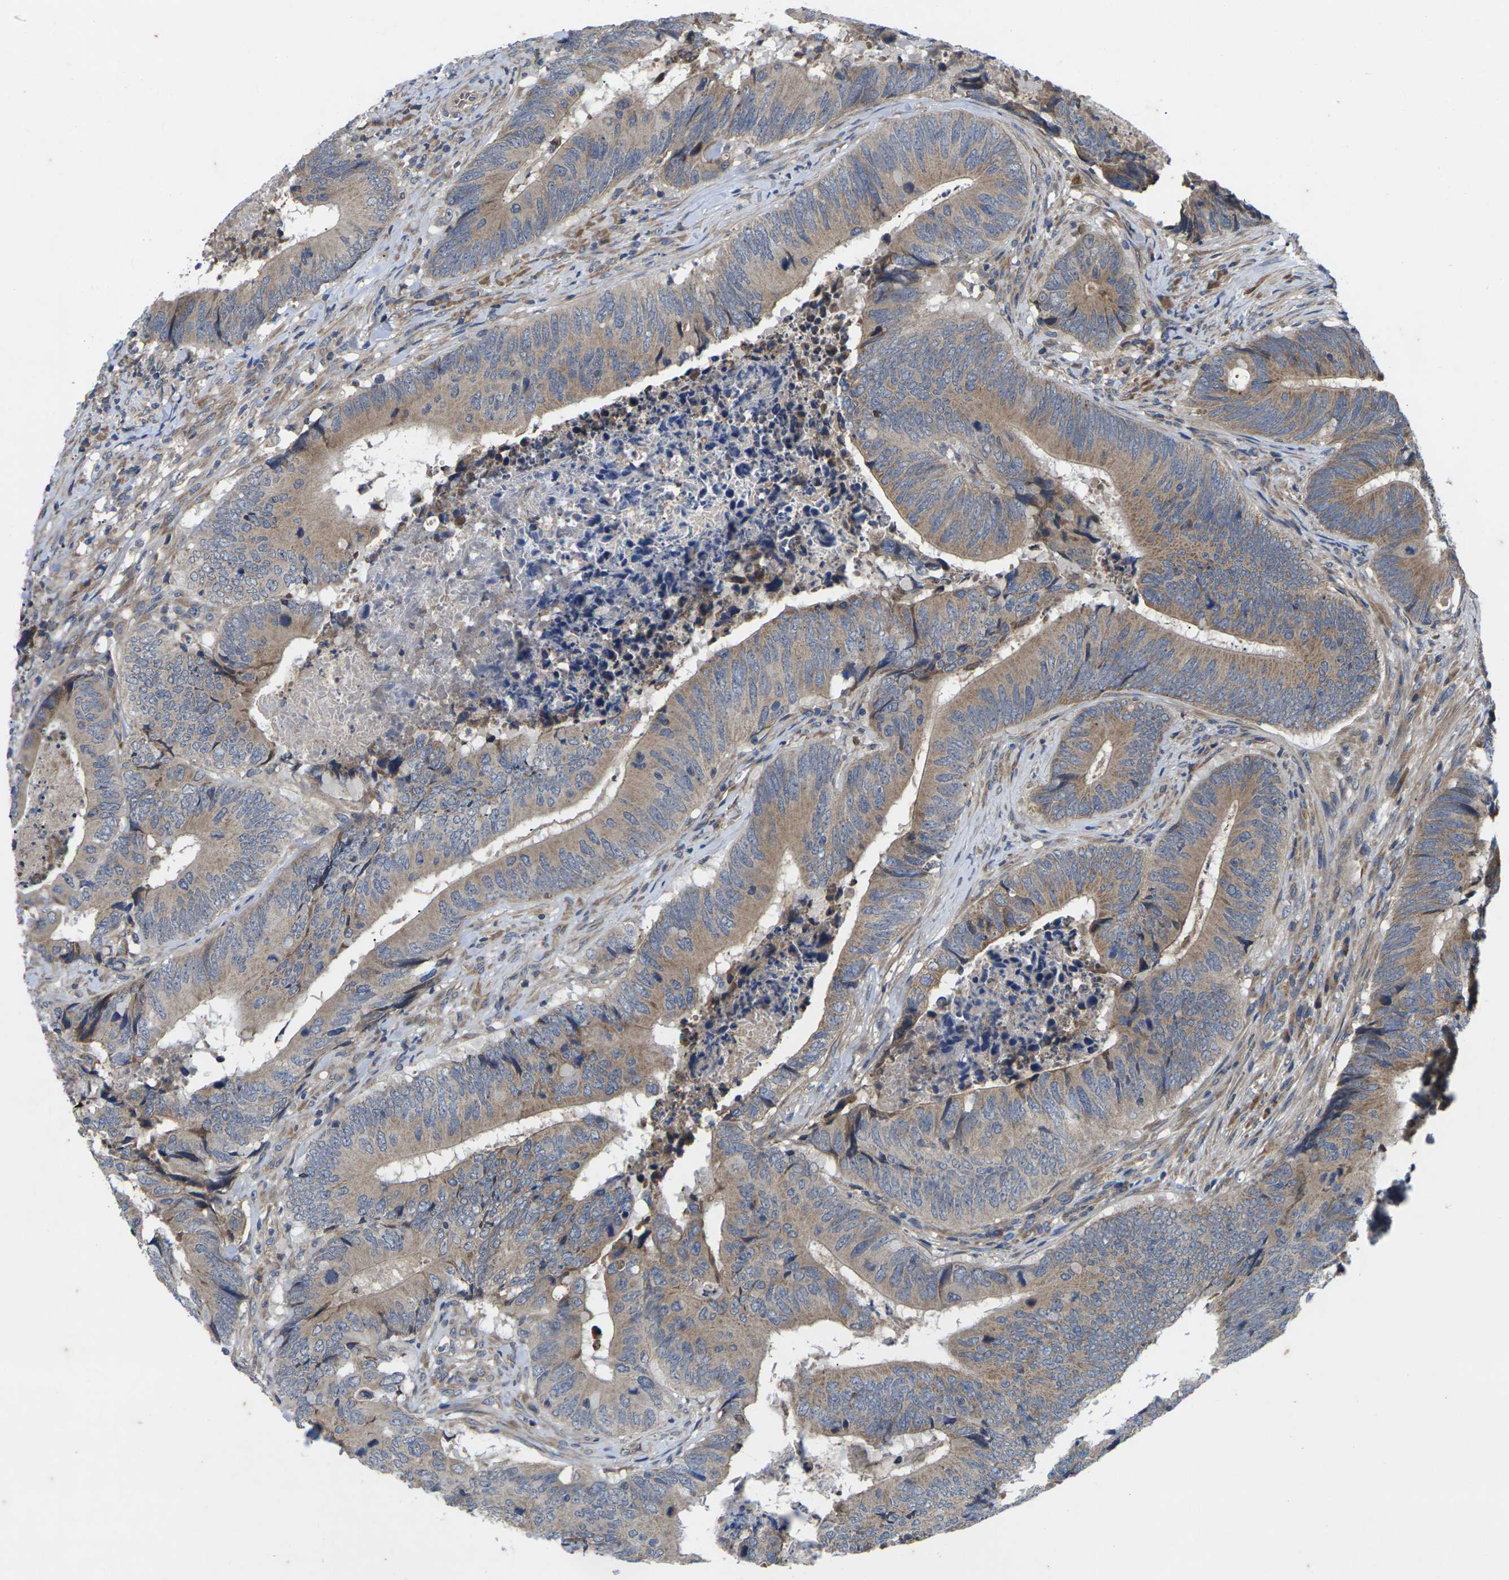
{"staining": {"intensity": "moderate", "quantity": ">75%", "location": "cytoplasmic/membranous"}, "tissue": "colorectal cancer", "cell_type": "Tumor cells", "image_type": "cancer", "snomed": [{"axis": "morphology", "description": "Normal tissue, NOS"}, {"axis": "morphology", "description": "Adenocarcinoma, NOS"}, {"axis": "topography", "description": "Colon"}], "caption": "Moderate cytoplasmic/membranous staining is identified in approximately >75% of tumor cells in colorectal adenocarcinoma. (brown staining indicates protein expression, while blue staining denotes nuclei).", "gene": "KIF1B", "patient": {"sex": "male", "age": 56}}